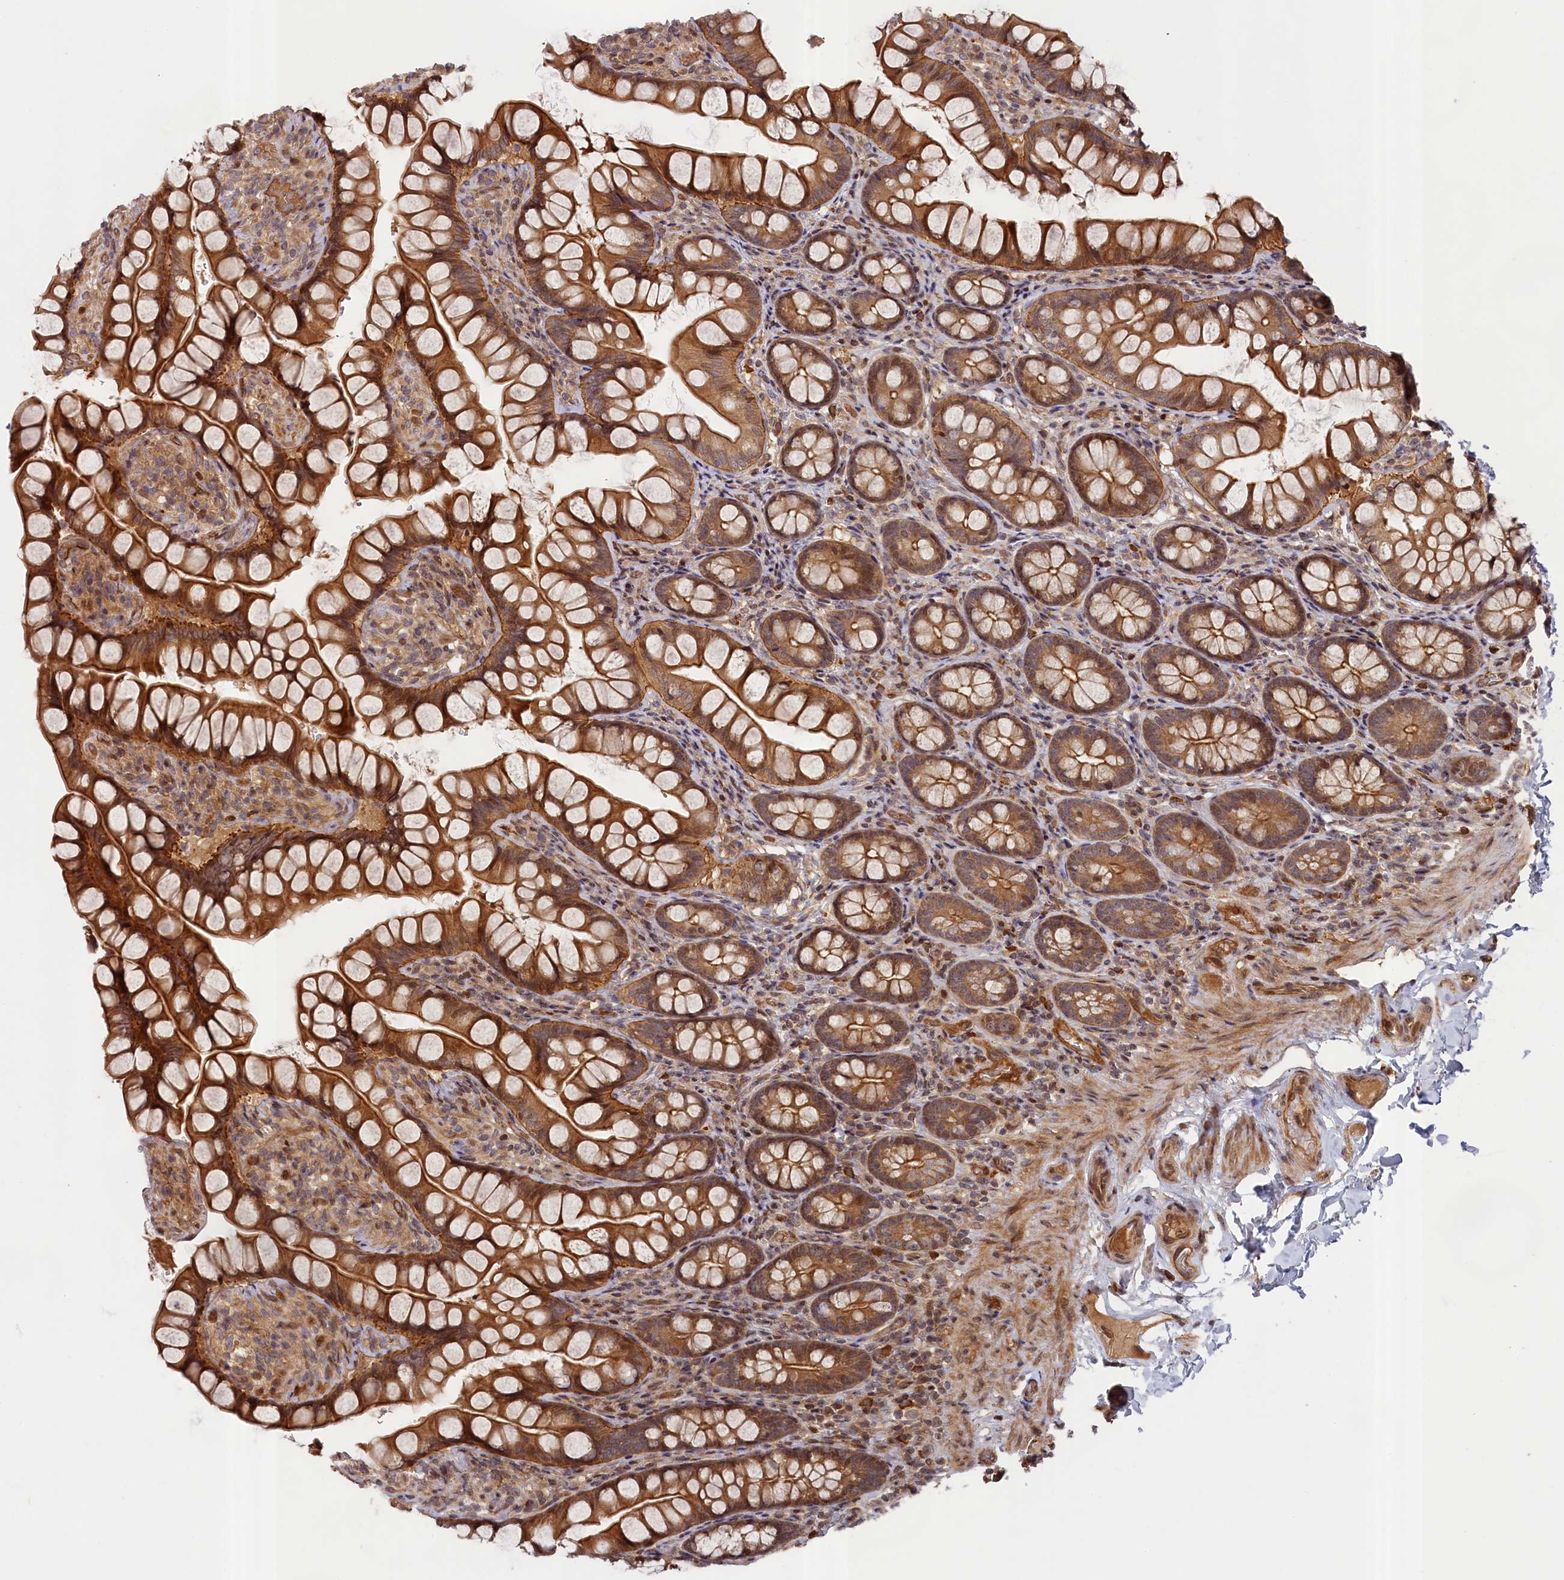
{"staining": {"intensity": "moderate", "quantity": ">75%", "location": "cytoplasmic/membranous"}, "tissue": "small intestine", "cell_type": "Glandular cells", "image_type": "normal", "snomed": [{"axis": "morphology", "description": "Normal tissue, NOS"}, {"axis": "topography", "description": "Small intestine"}], "caption": "Small intestine stained with immunohistochemistry exhibits moderate cytoplasmic/membranous staining in about >75% of glandular cells.", "gene": "CEP44", "patient": {"sex": "male", "age": 70}}